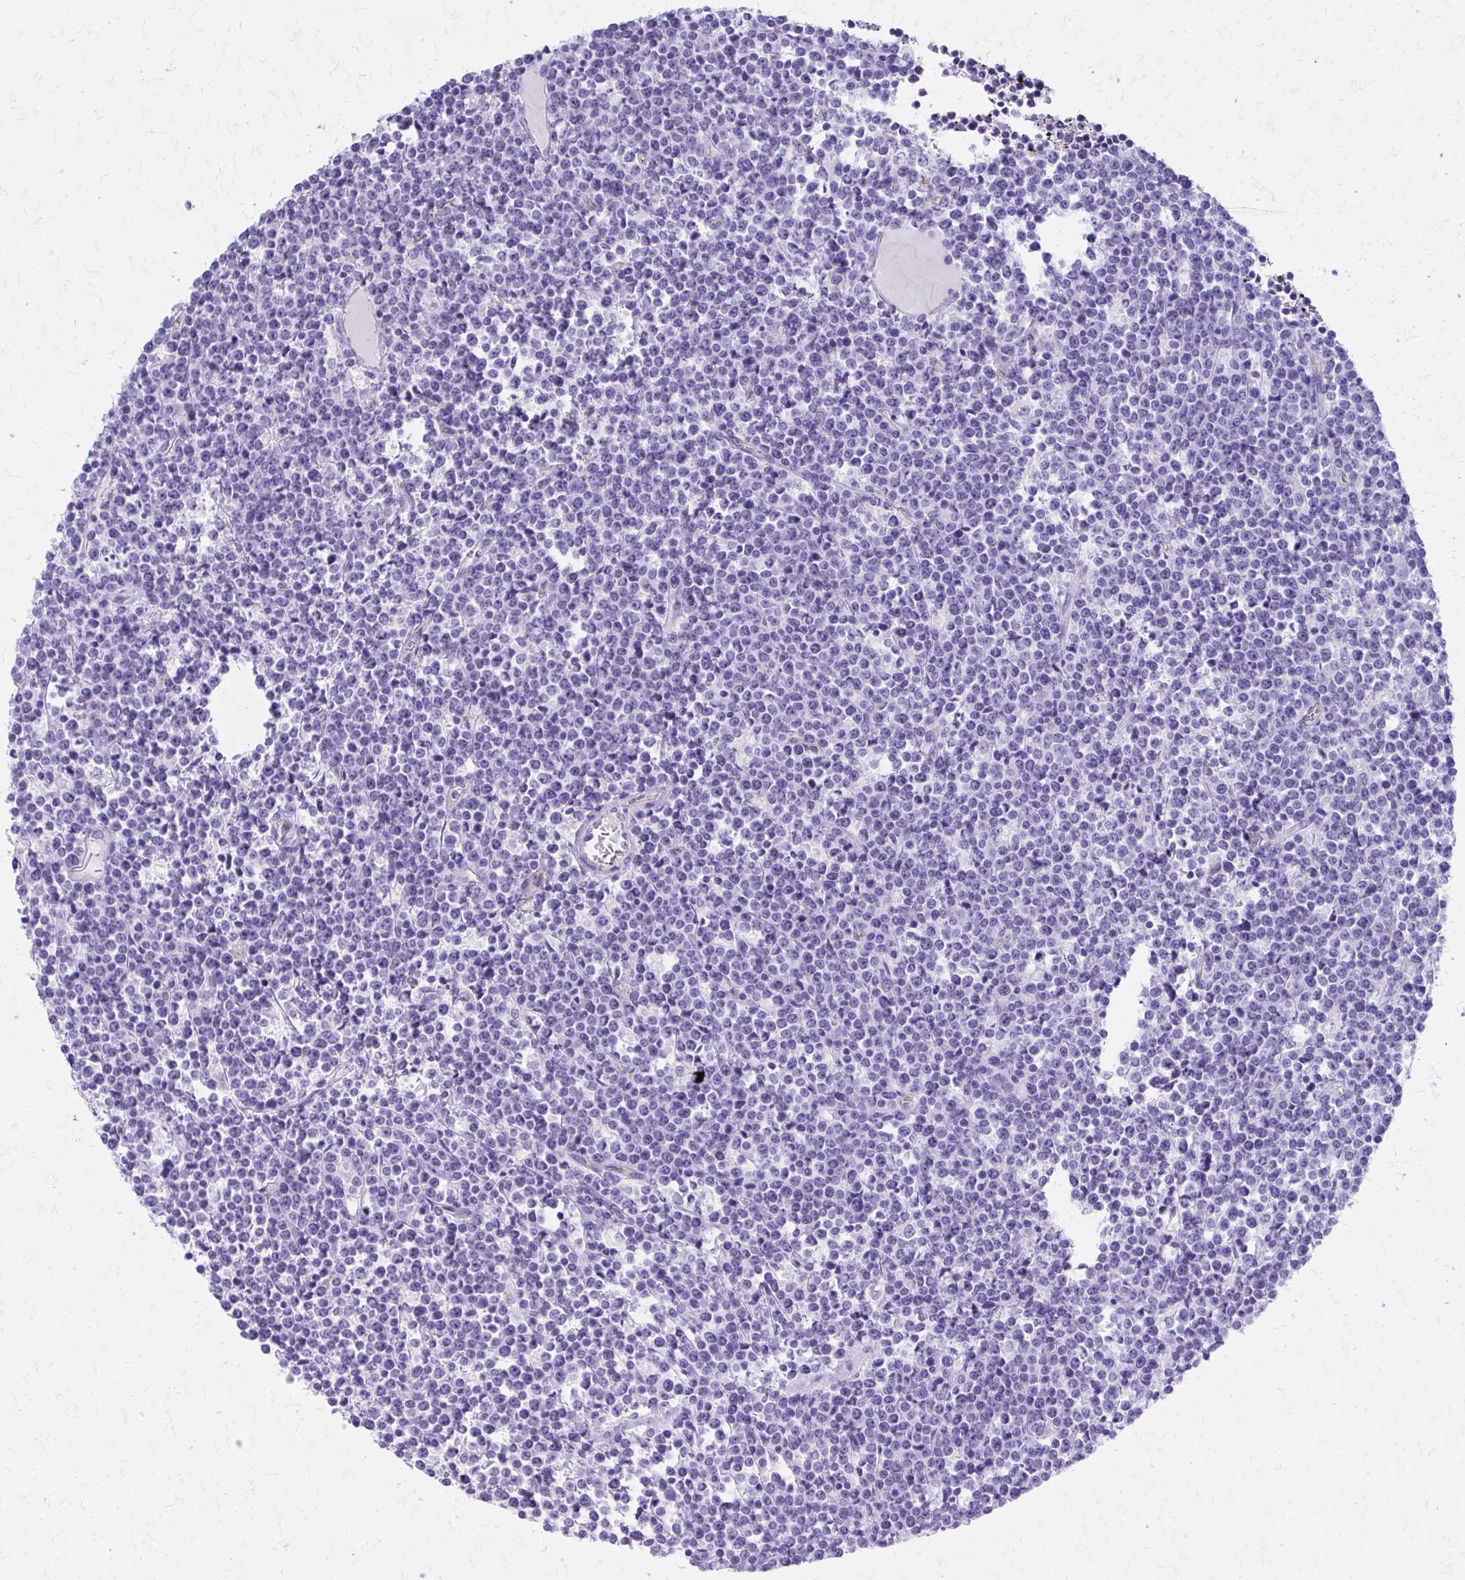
{"staining": {"intensity": "negative", "quantity": "none", "location": "none"}, "tissue": "lymphoma", "cell_type": "Tumor cells", "image_type": "cancer", "snomed": [{"axis": "morphology", "description": "Malignant lymphoma, non-Hodgkin's type, High grade"}, {"axis": "topography", "description": "Ovary"}], "caption": "IHC of lymphoma shows no expression in tumor cells. (IHC, brightfield microscopy, high magnification).", "gene": "TPSG1", "patient": {"sex": "female", "age": 56}}